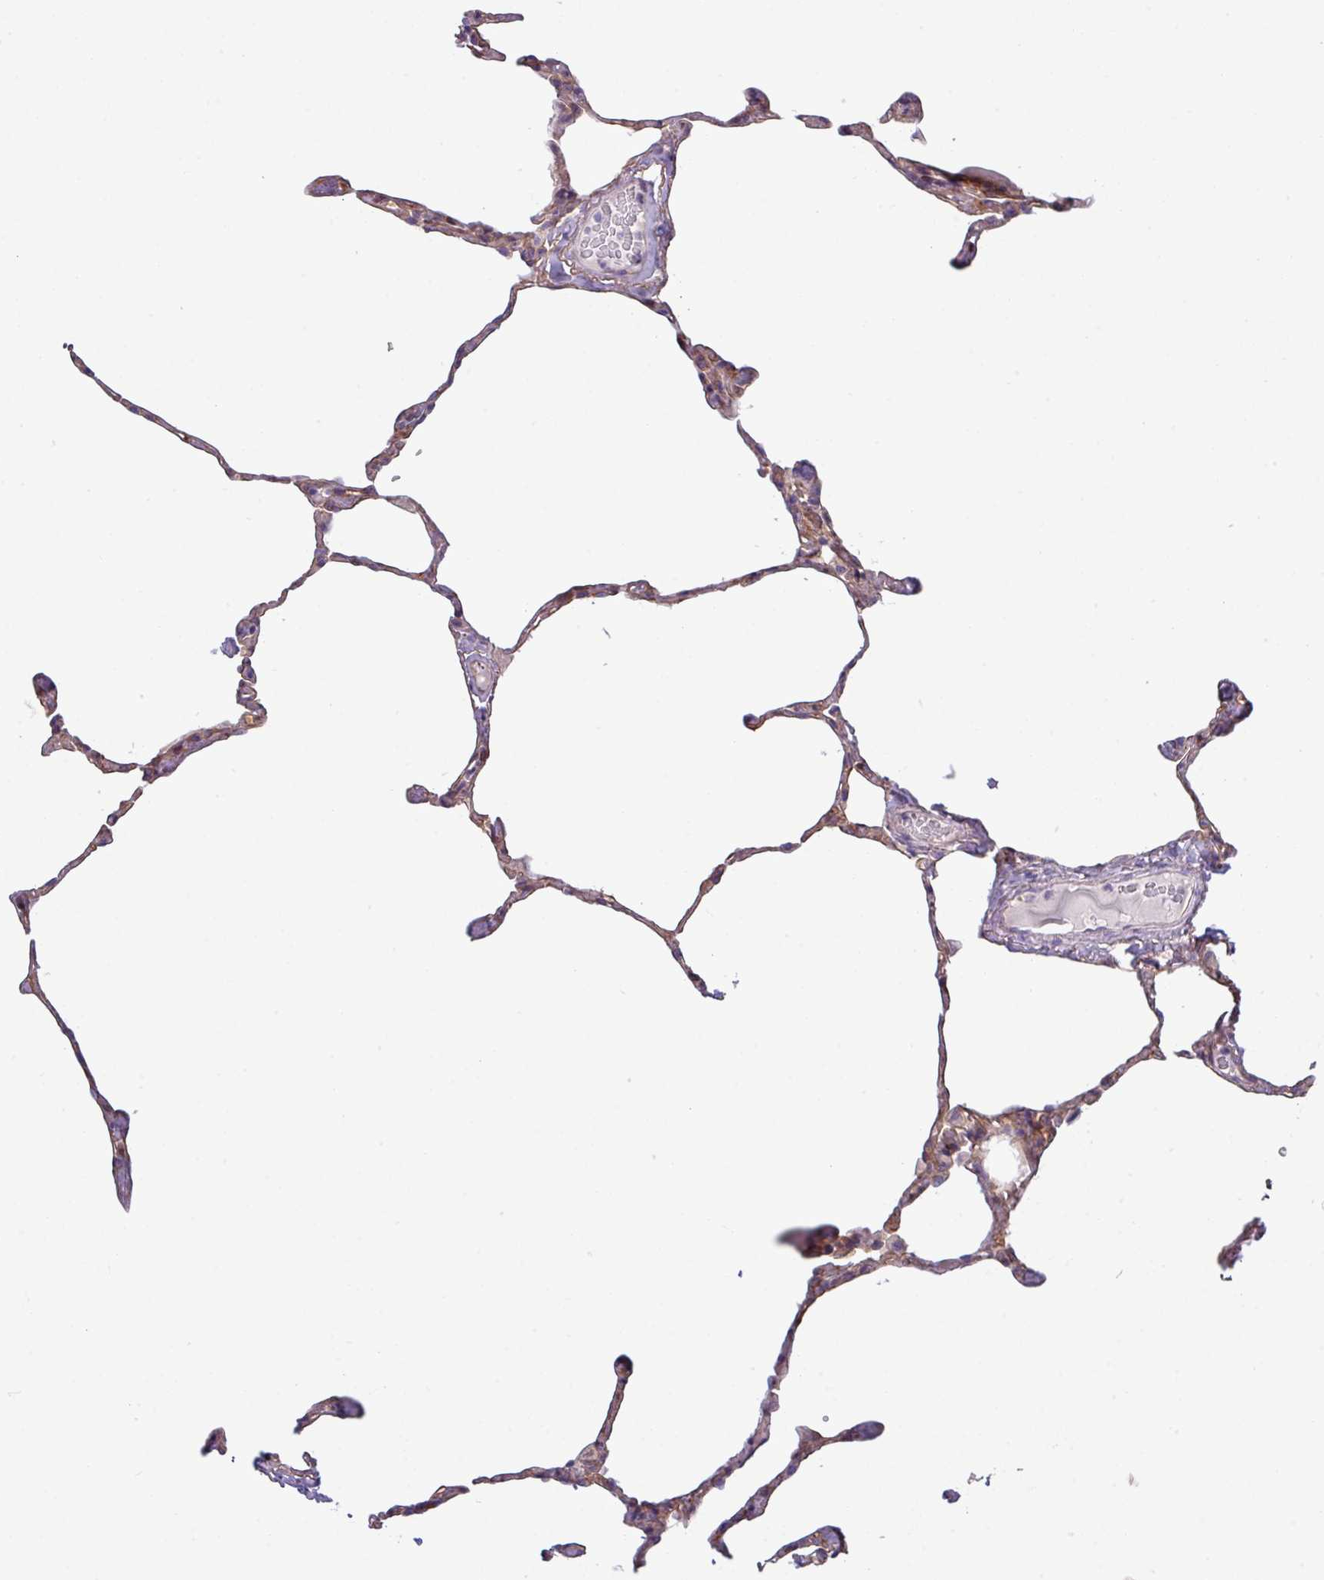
{"staining": {"intensity": "weak", "quantity": "25%-75%", "location": "cytoplasmic/membranous"}, "tissue": "lung", "cell_type": "Alveolar cells", "image_type": "normal", "snomed": [{"axis": "morphology", "description": "Normal tissue, NOS"}, {"axis": "topography", "description": "Lung"}], "caption": "This image reveals immunohistochemistry (IHC) staining of benign lung, with low weak cytoplasmic/membranous positivity in approximately 25%-75% of alveolar cells.", "gene": "KIRREL3", "patient": {"sex": "male", "age": 65}}